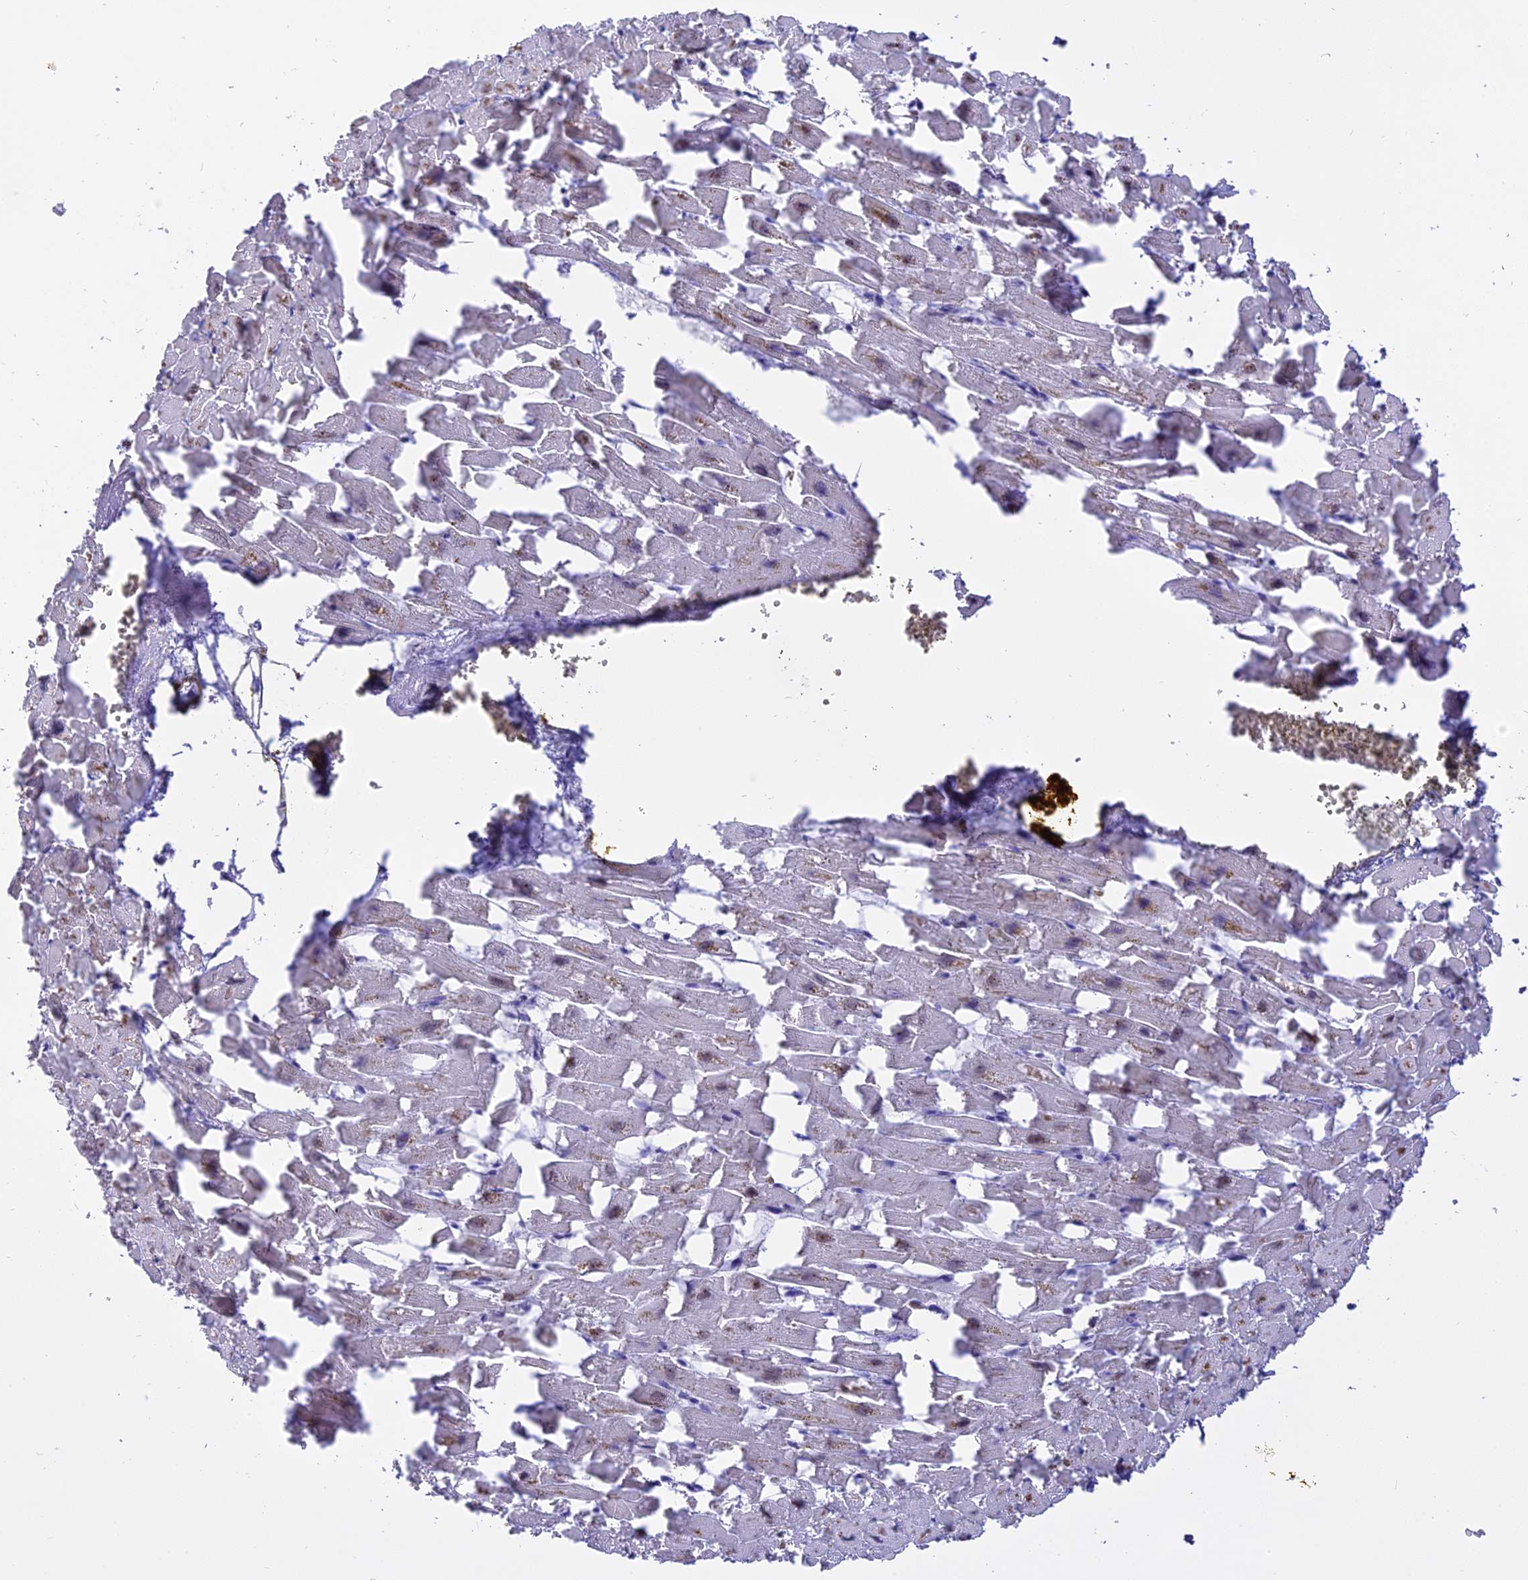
{"staining": {"intensity": "negative", "quantity": "none", "location": "none"}, "tissue": "heart muscle", "cell_type": "Cardiomyocytes", "image_type": "normal", "snomed": [{"axis": "morphology", "description": "Normal tissue, NOS"}, {"axis": "topography", "description": "Heart"}], "caption": "Immunohistochemical staining of normal human heart muscle reveals no significant positivity in cardiomyocytes.", "gene": "CENPV", "patient": {"sex": "female", "age": 64}}